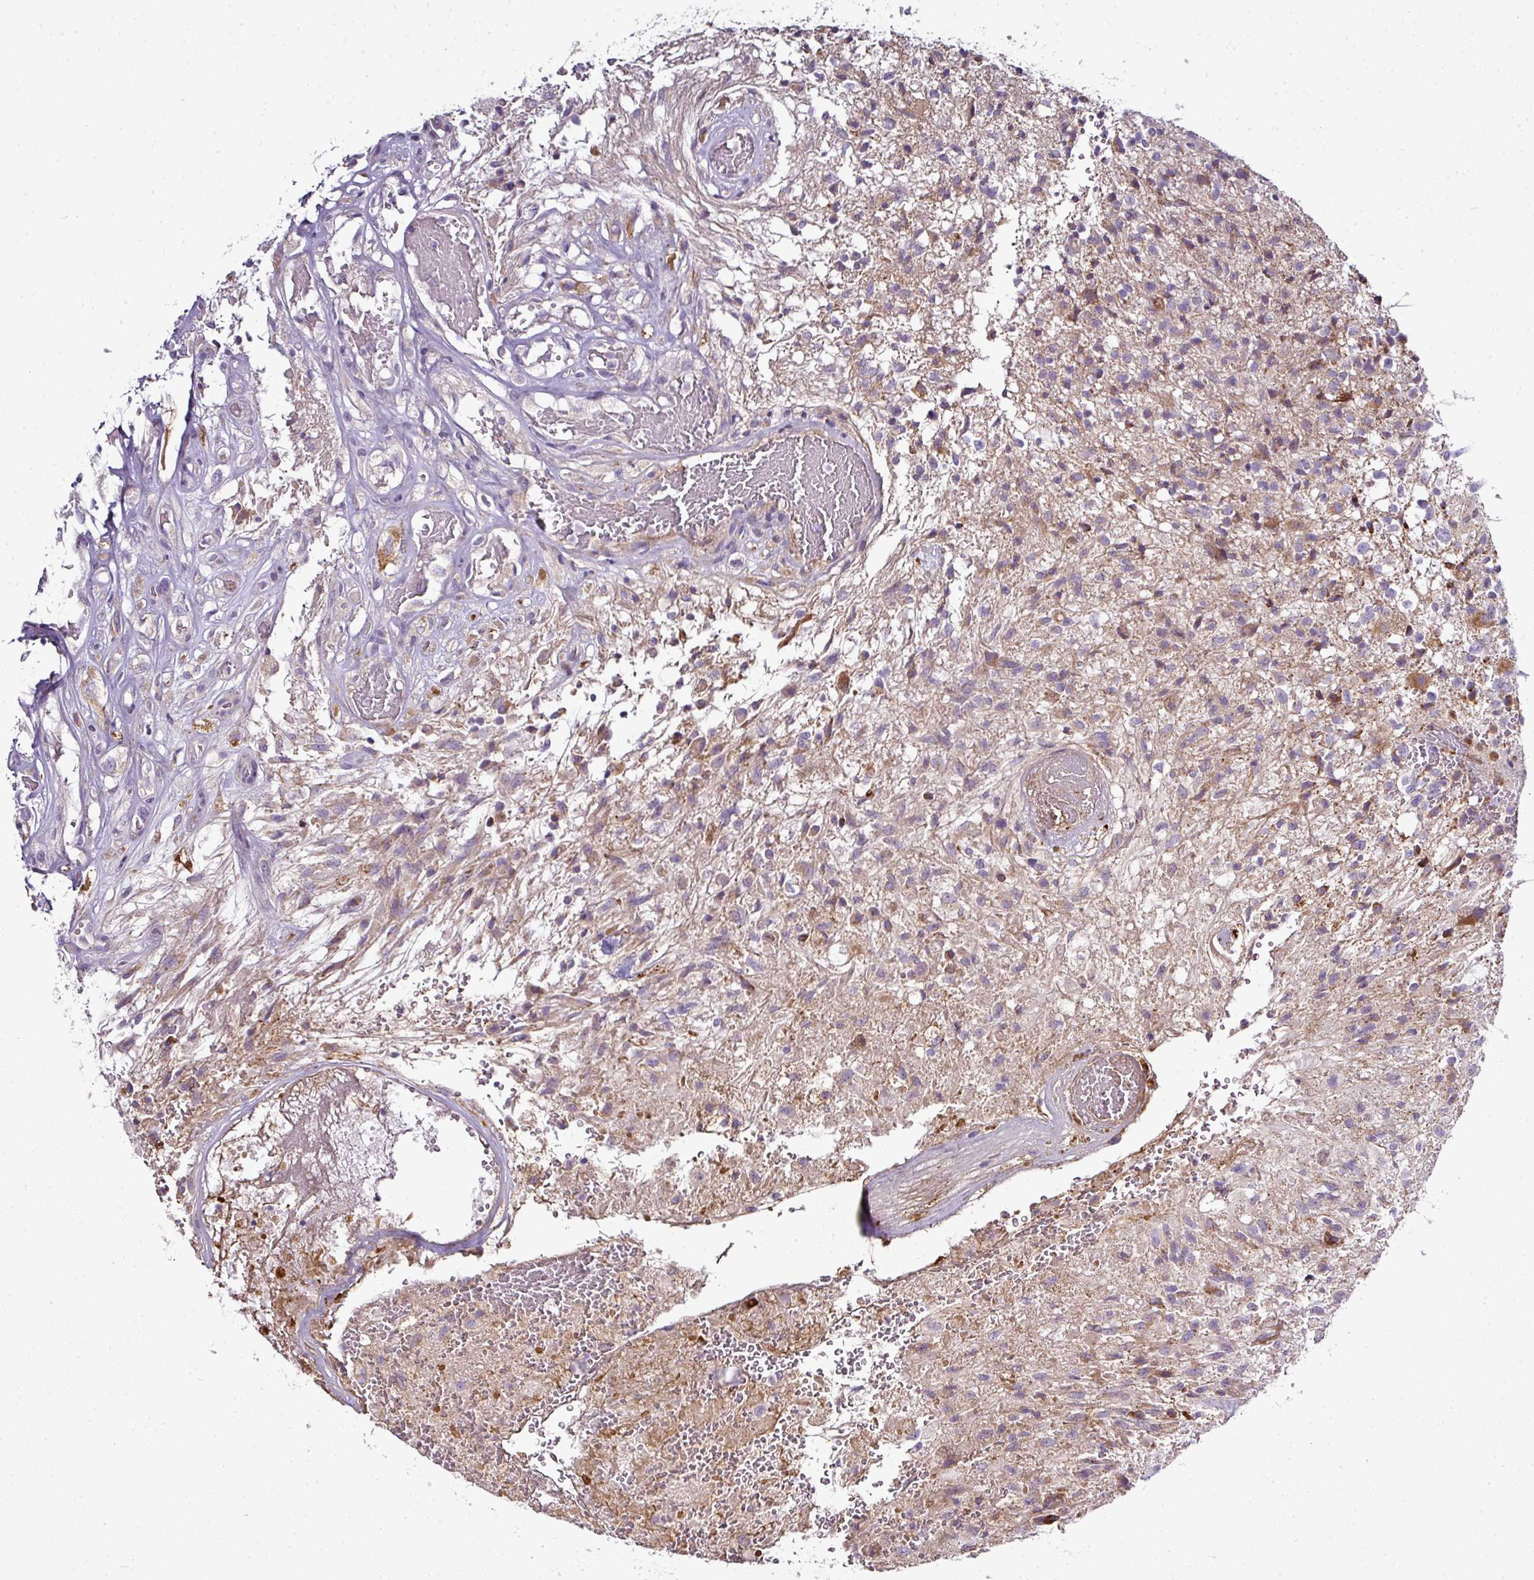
{"staining": {"intensity": "moderate", "quantity": "<25%", "location": "cytoplasmic/membranous"}, "tissue": "glioma", "cell_type": "Tumor cells", "image_type": "cancer", "snomed": [{"axis": "morphology", "description": "Glioma, malignant, High grade"}, {"axis": "topography", "description": "Brain"}], "caption": "Malignant high-grade glioma stained with DAB immunohistochemistry reveals low levels of moderate cytoplasmic/membranous staining in about <25% of tumor cells. (DAB (3,3'-diaminobenzidine) = brown stain, brightfield microscopy at high magnification).", "gene": "GAN", "patient": {"sex": "male", "age": 56}}